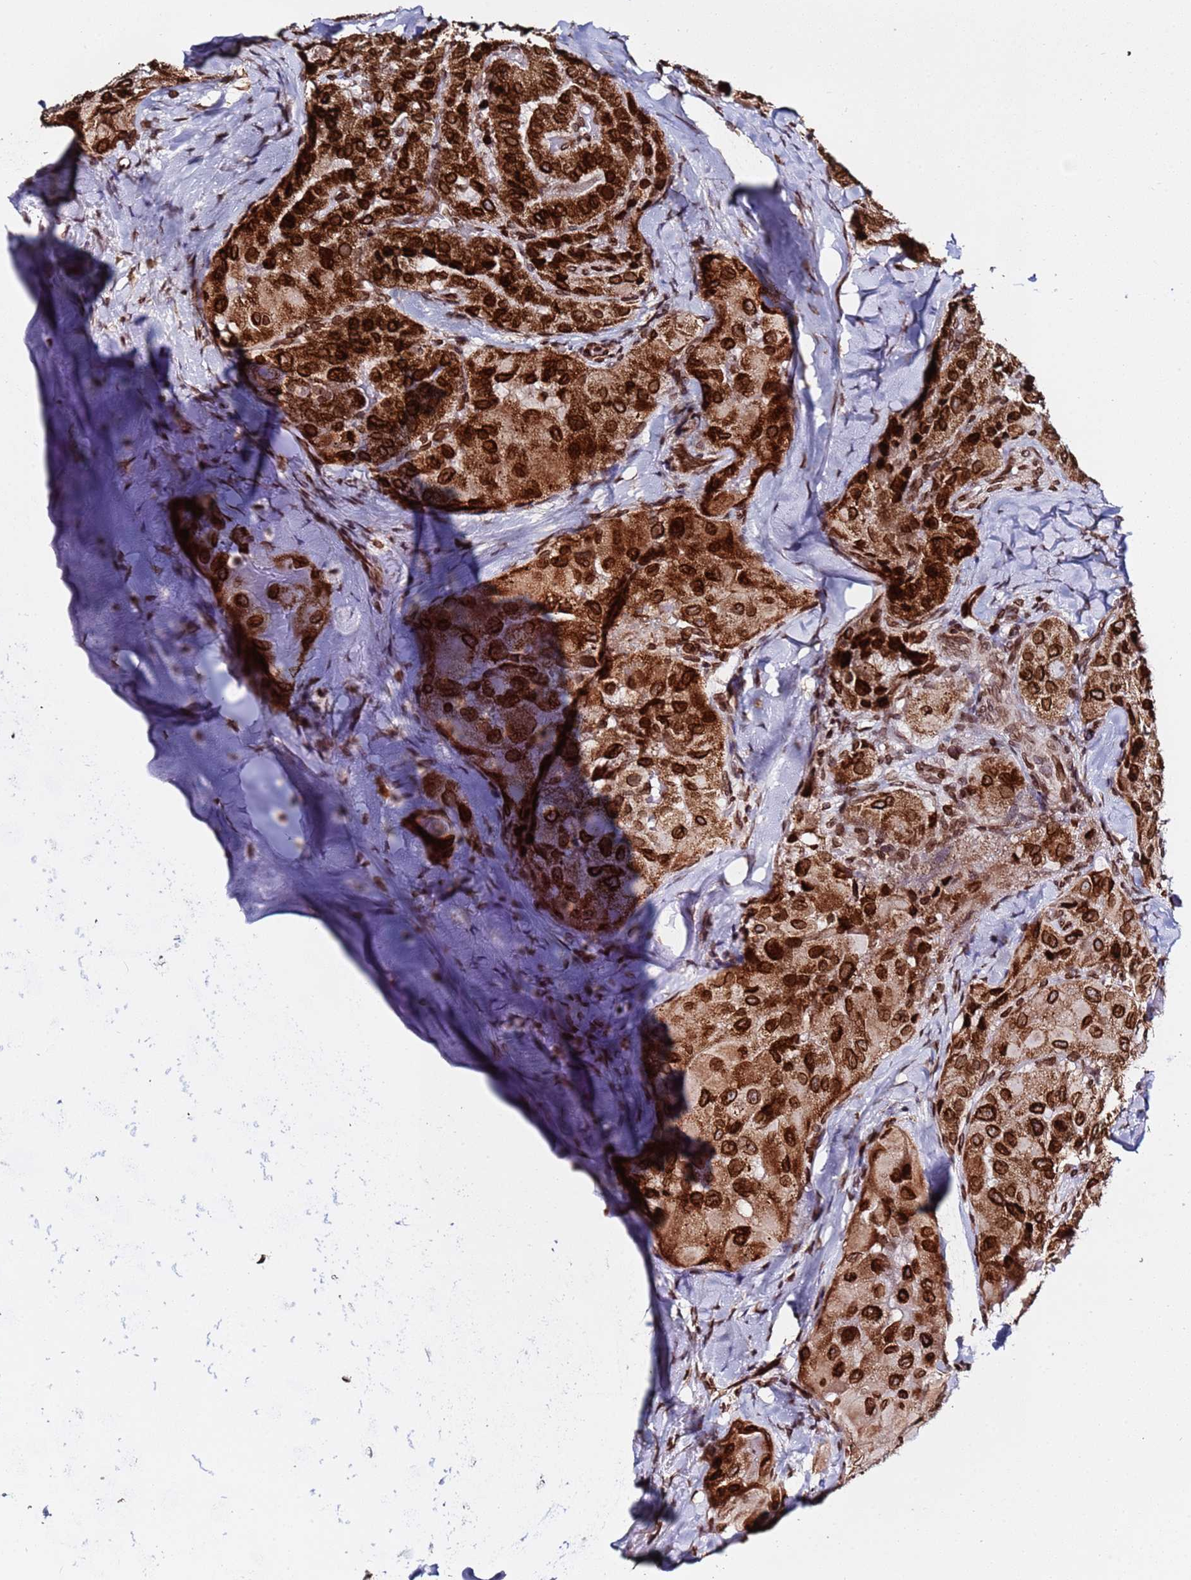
{"staining": {"intensity": "strong", "quantity": ">75%", "location": "cytoplasmic/membranous,nuclear"}, "tissue": "thyroid cancer", "cell_type": "Tumor cells", "image_type": "cancer", "snomed": [{"axis": "morphology", "description": "Normal tissue, NOS"}, {"axis": "morphology", "description": "Papillary adenocarcinoma, NOS"}, {"axis": "topography", "description": "Thyroid gland"}], "caption": "The immunohistochemical stain labels strong cytoplasmic/membranous and nuclear expression in tumor cells of thyroid cancer tissue.", "gene": "TOR1AIP1", "patient": {"sex": "female", "age": 59}}